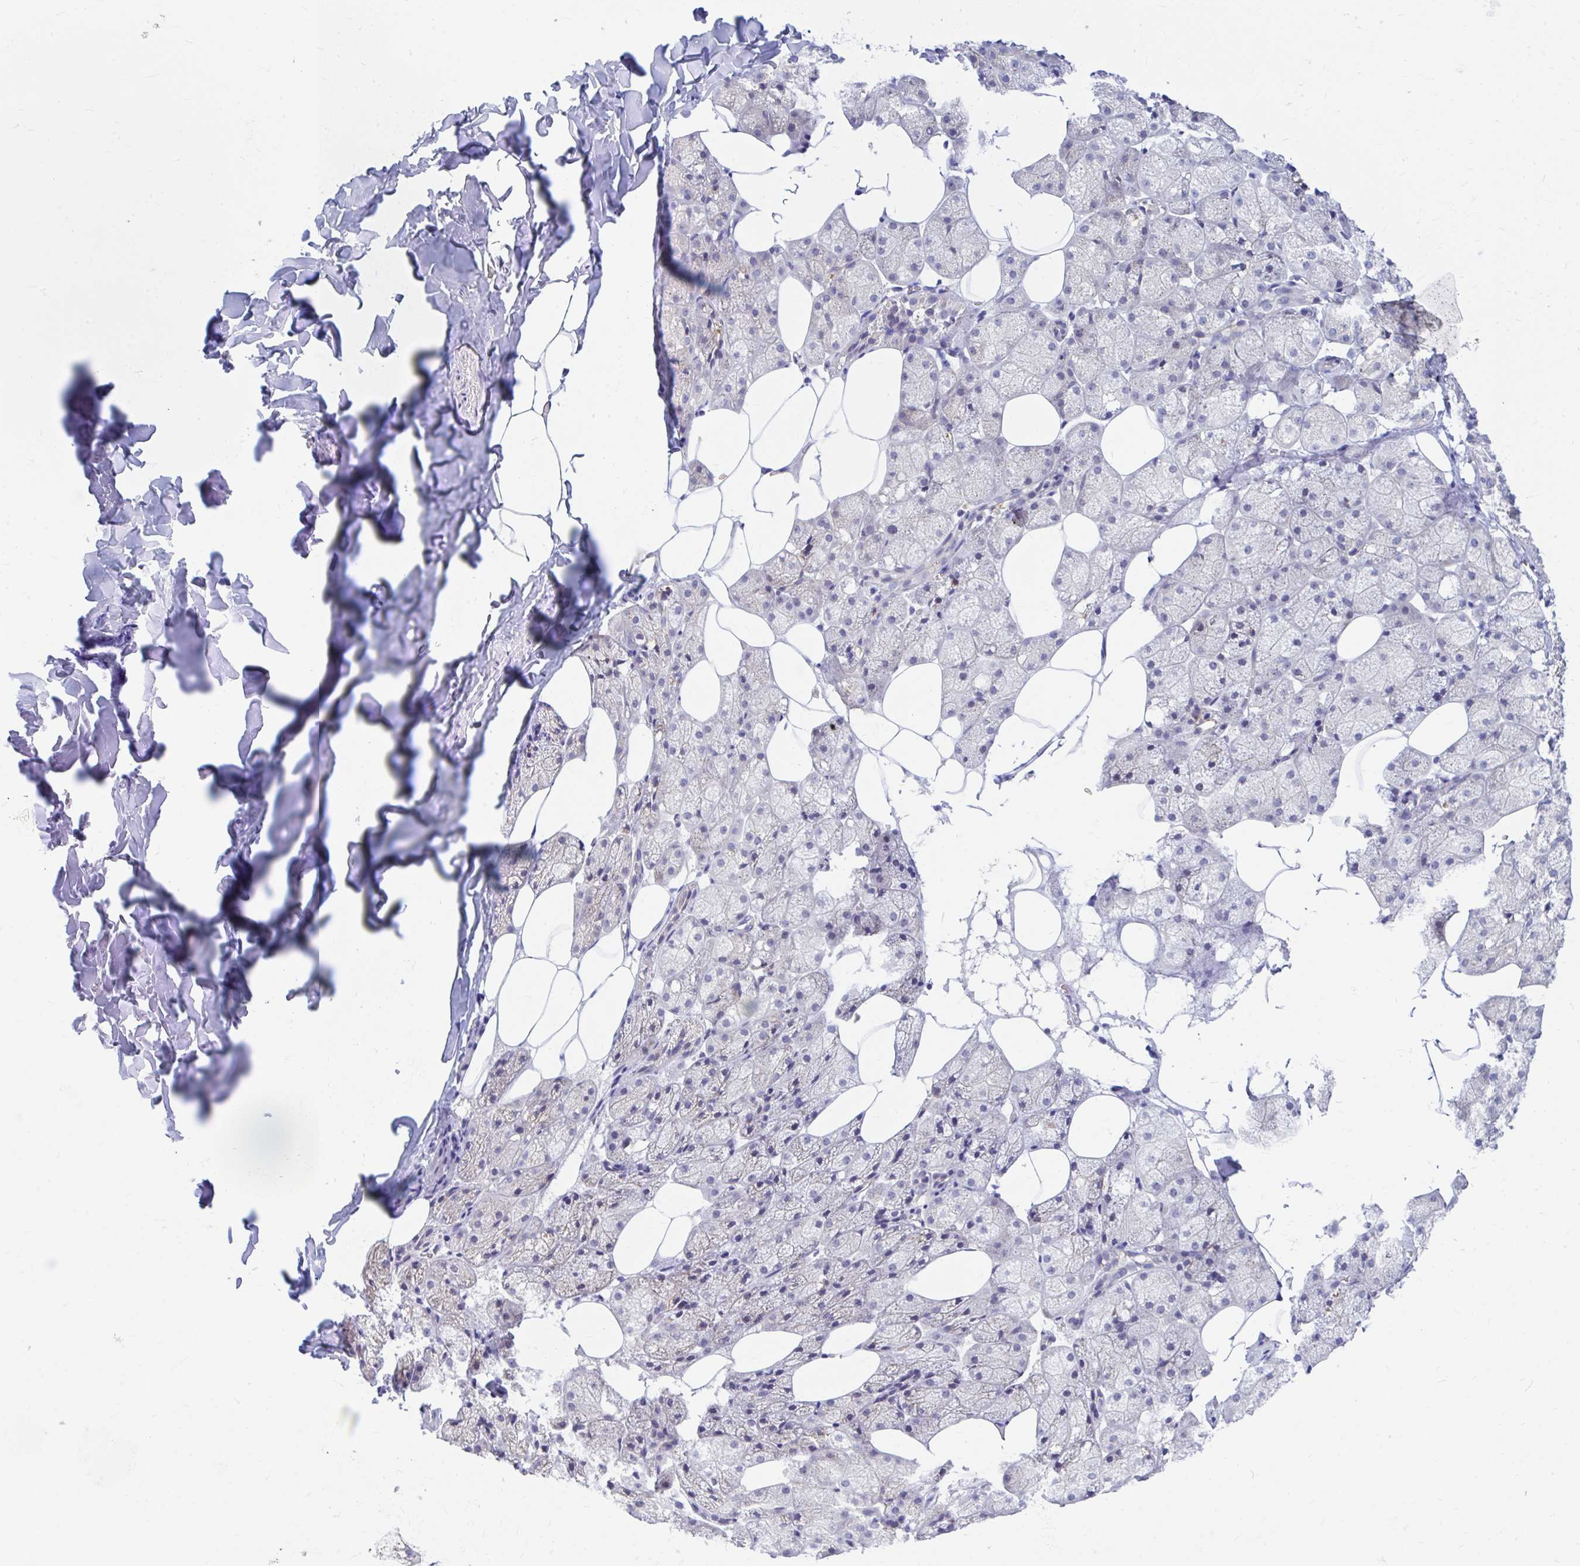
{"staining": {"intensity": "negative", "quantity": "none", "location": "none"}, "tissue": "salivary gland", "cell_type": "Glandular cells", "image_type": "normal", "snomed": [{"axis": "morphology", "description": "Normal tissue, NOS"}, {"axis": "topography", "description": "Salivary gland"}, {"axis": "topography", "description": "Peripheral nerve tissue"}], "caption": "Immunohistochemistry (IHC) of normal salivary gland demonstrates no expression in glandular cells.", "gene": "RADIL", "patient": {"sex": "male", "age": 38}}